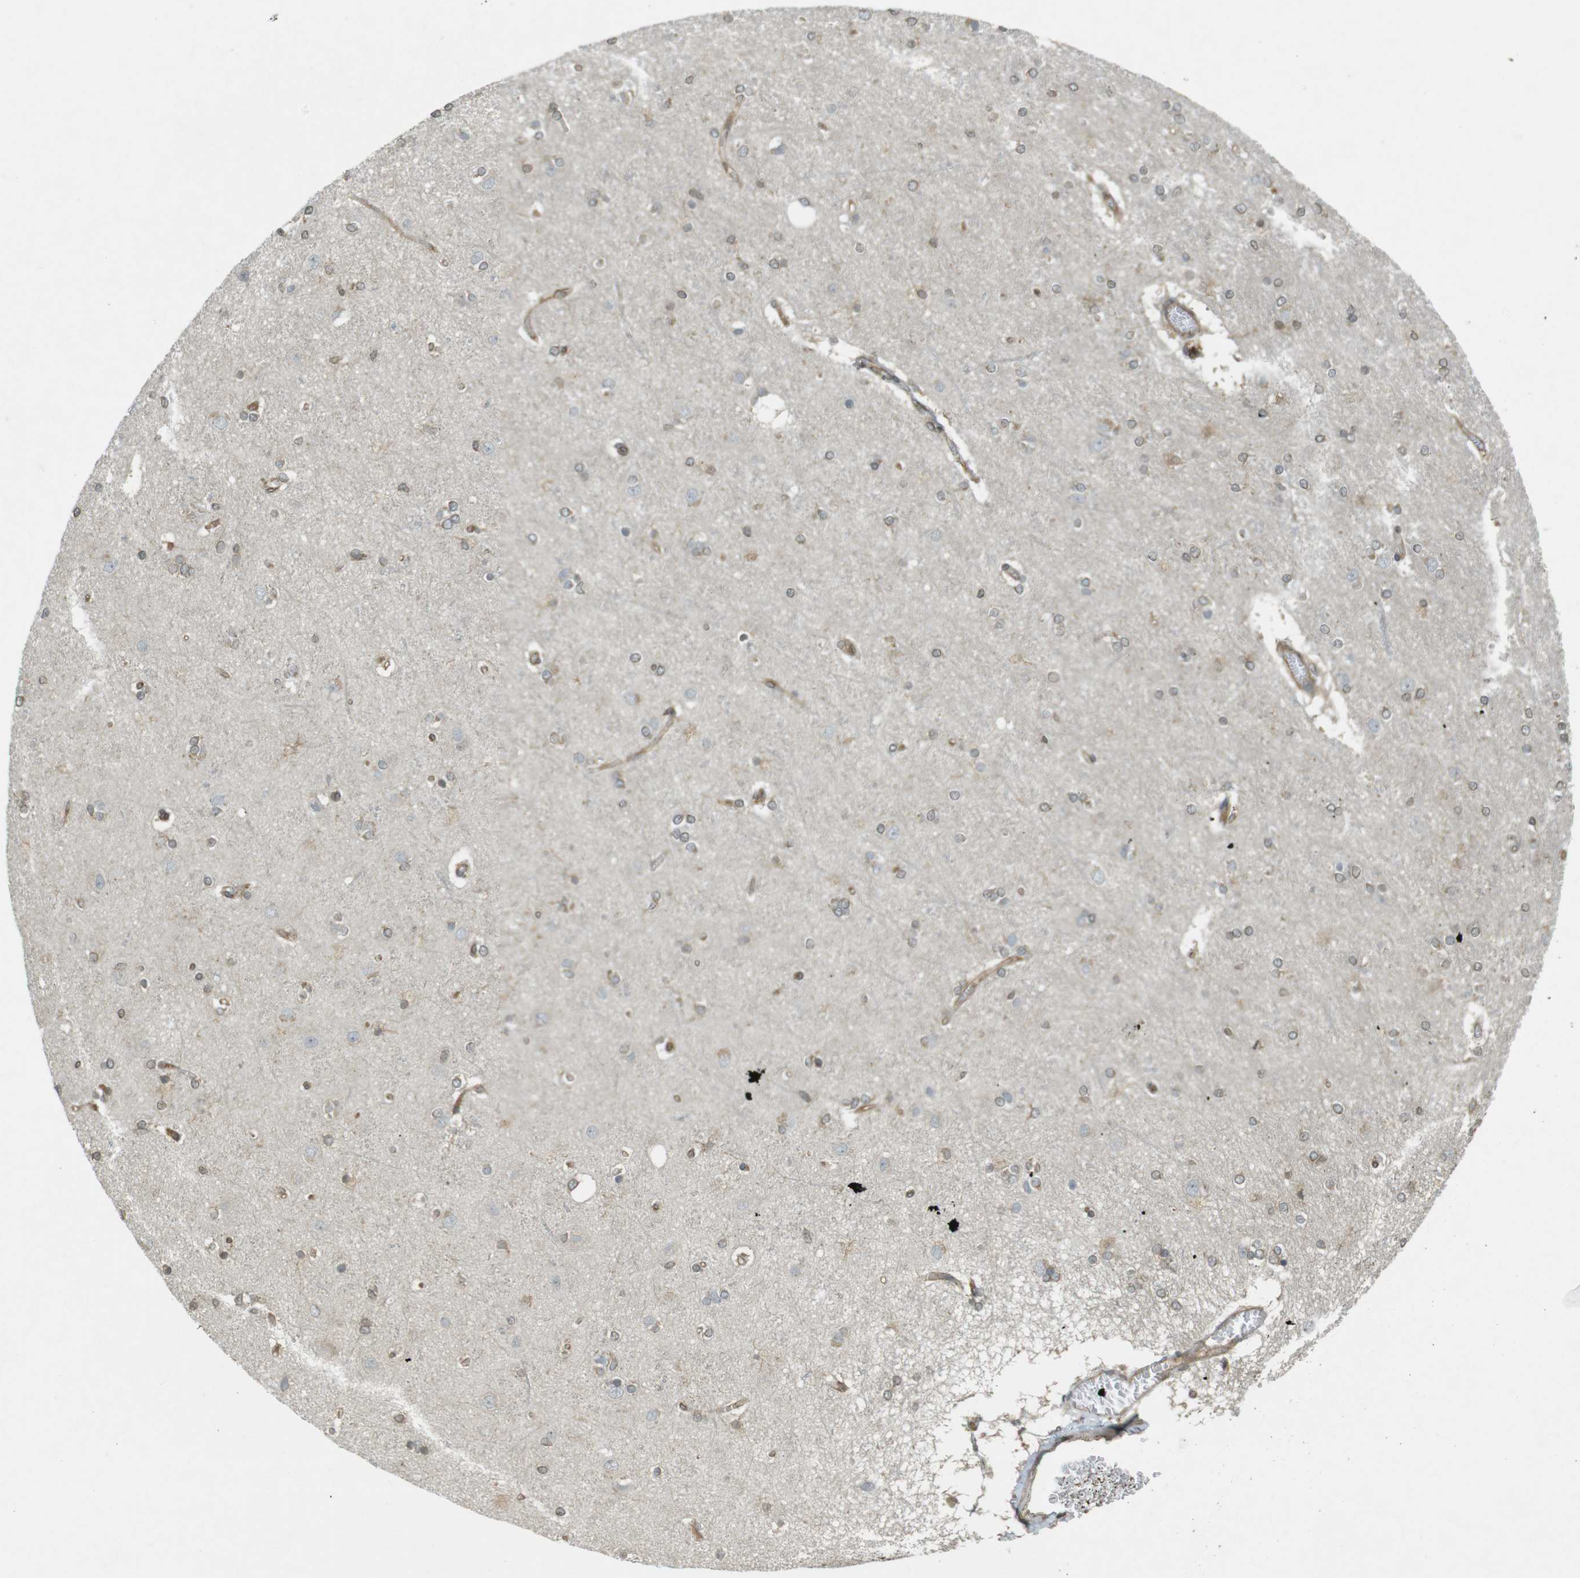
{"staining": {"intensity": "weak", "quantity": ">75%", "location": "cytoplasmic/membranous"}, "tissue": "cerebral cortex", "cell_type": "Endothelial cells", "image_type": "normal", "snomed": [{"axis": "morphology", "description": "Normal tissue, NOS"}, {"axis": "topography", "description": "Cerebral cortex"}], "caption": "Human cerebral cortex stained for a protein (brown) shows weak cytoplasmic/membranous positive positivity in approximately >75% of endothelial cells.", "gene": "KIF5B", "patient": {"sex": "female", "age": 54}}